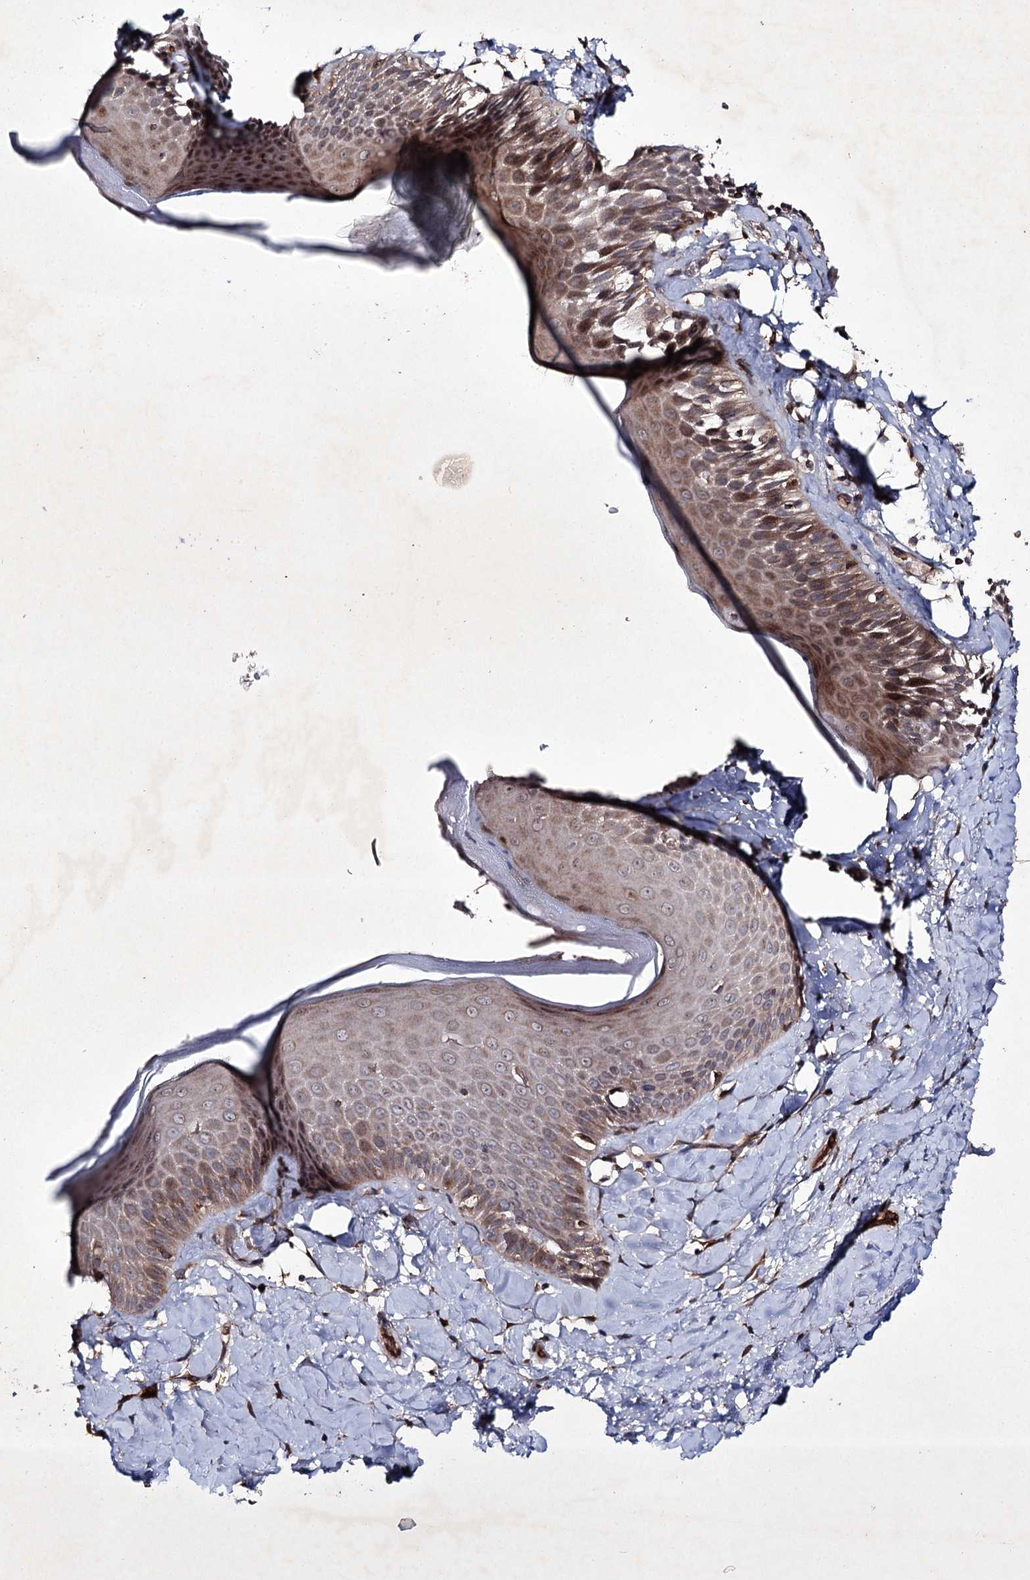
{"staining": {"intensity": "moderate", "quantity": ">75%", "location": "cytoplasmic/membranous"}, "tissue": "skin", "cell_type": "Epidermal cells", "image_type": "normal", "snomed": [{"axis": "morphology", "description": "Normal tissue, NOS"}, {"axis": "topography", "description": "Anal"}], "caption": "High-magnification brightfield microscopy of normal skin stained with DAB (3,3'-diaminobenzidine) (brown) and counterstained with hematoxylin (blue). epidermal cells exhibit moderate cytoplasmic/membranous expression is seen in about>75% of cells.", "gene": "ALG9", "patient": {"sex": "male", "age": 69}}